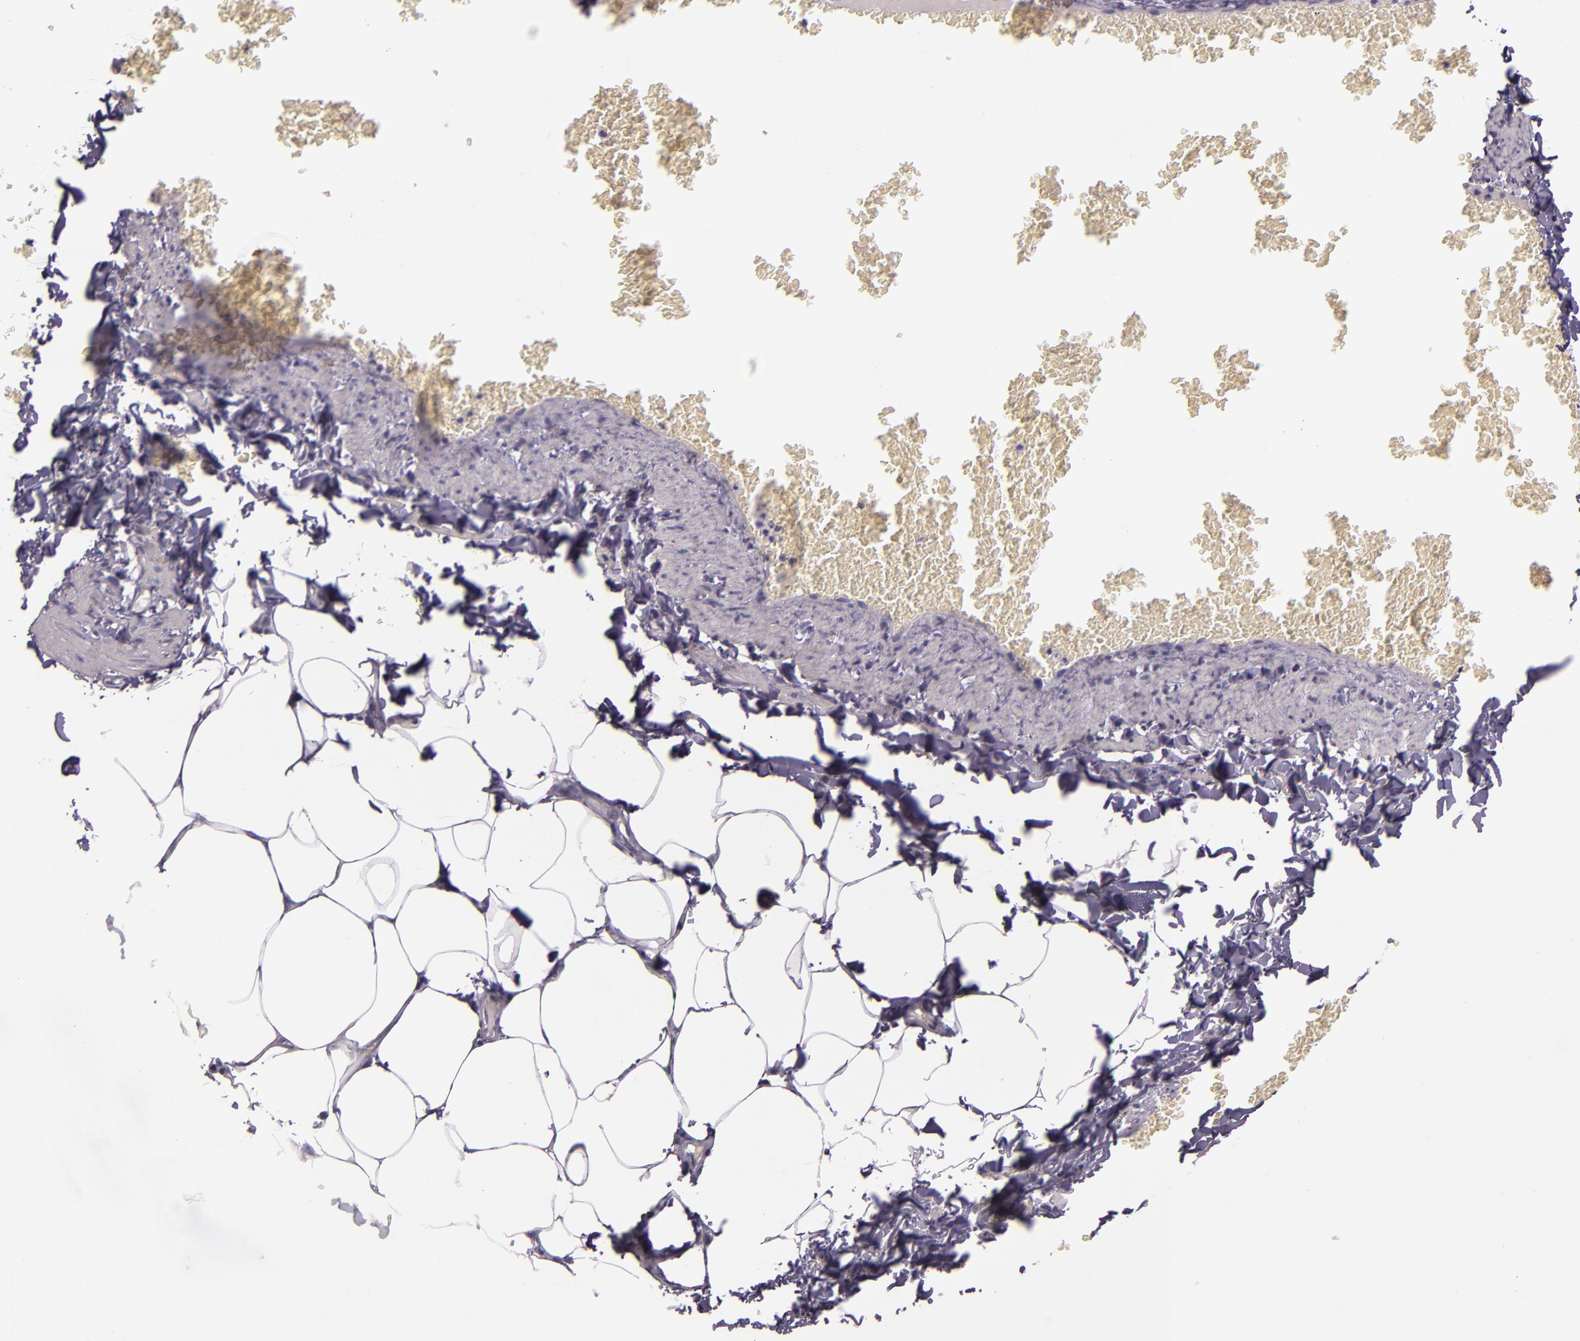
{"staining": {"intensity": "negative", "quantity": "none", "location": "none"}, "tissue": "adipose tissue", "cell_type": "Adipocytes", "image_type": "normal", "snomed": [{"axis": "morphology", "description": "Normal tissue, NOS"}, {"axis": "topography", "description": "Vascular tissue"}], "caption": "Micrograph shows no significant protein staining in adipocytes of unremarkable adipose tissue. Nuclei are stained in blue.", "gene": "INA", "patient": {"sex": "male", "age": 41}}